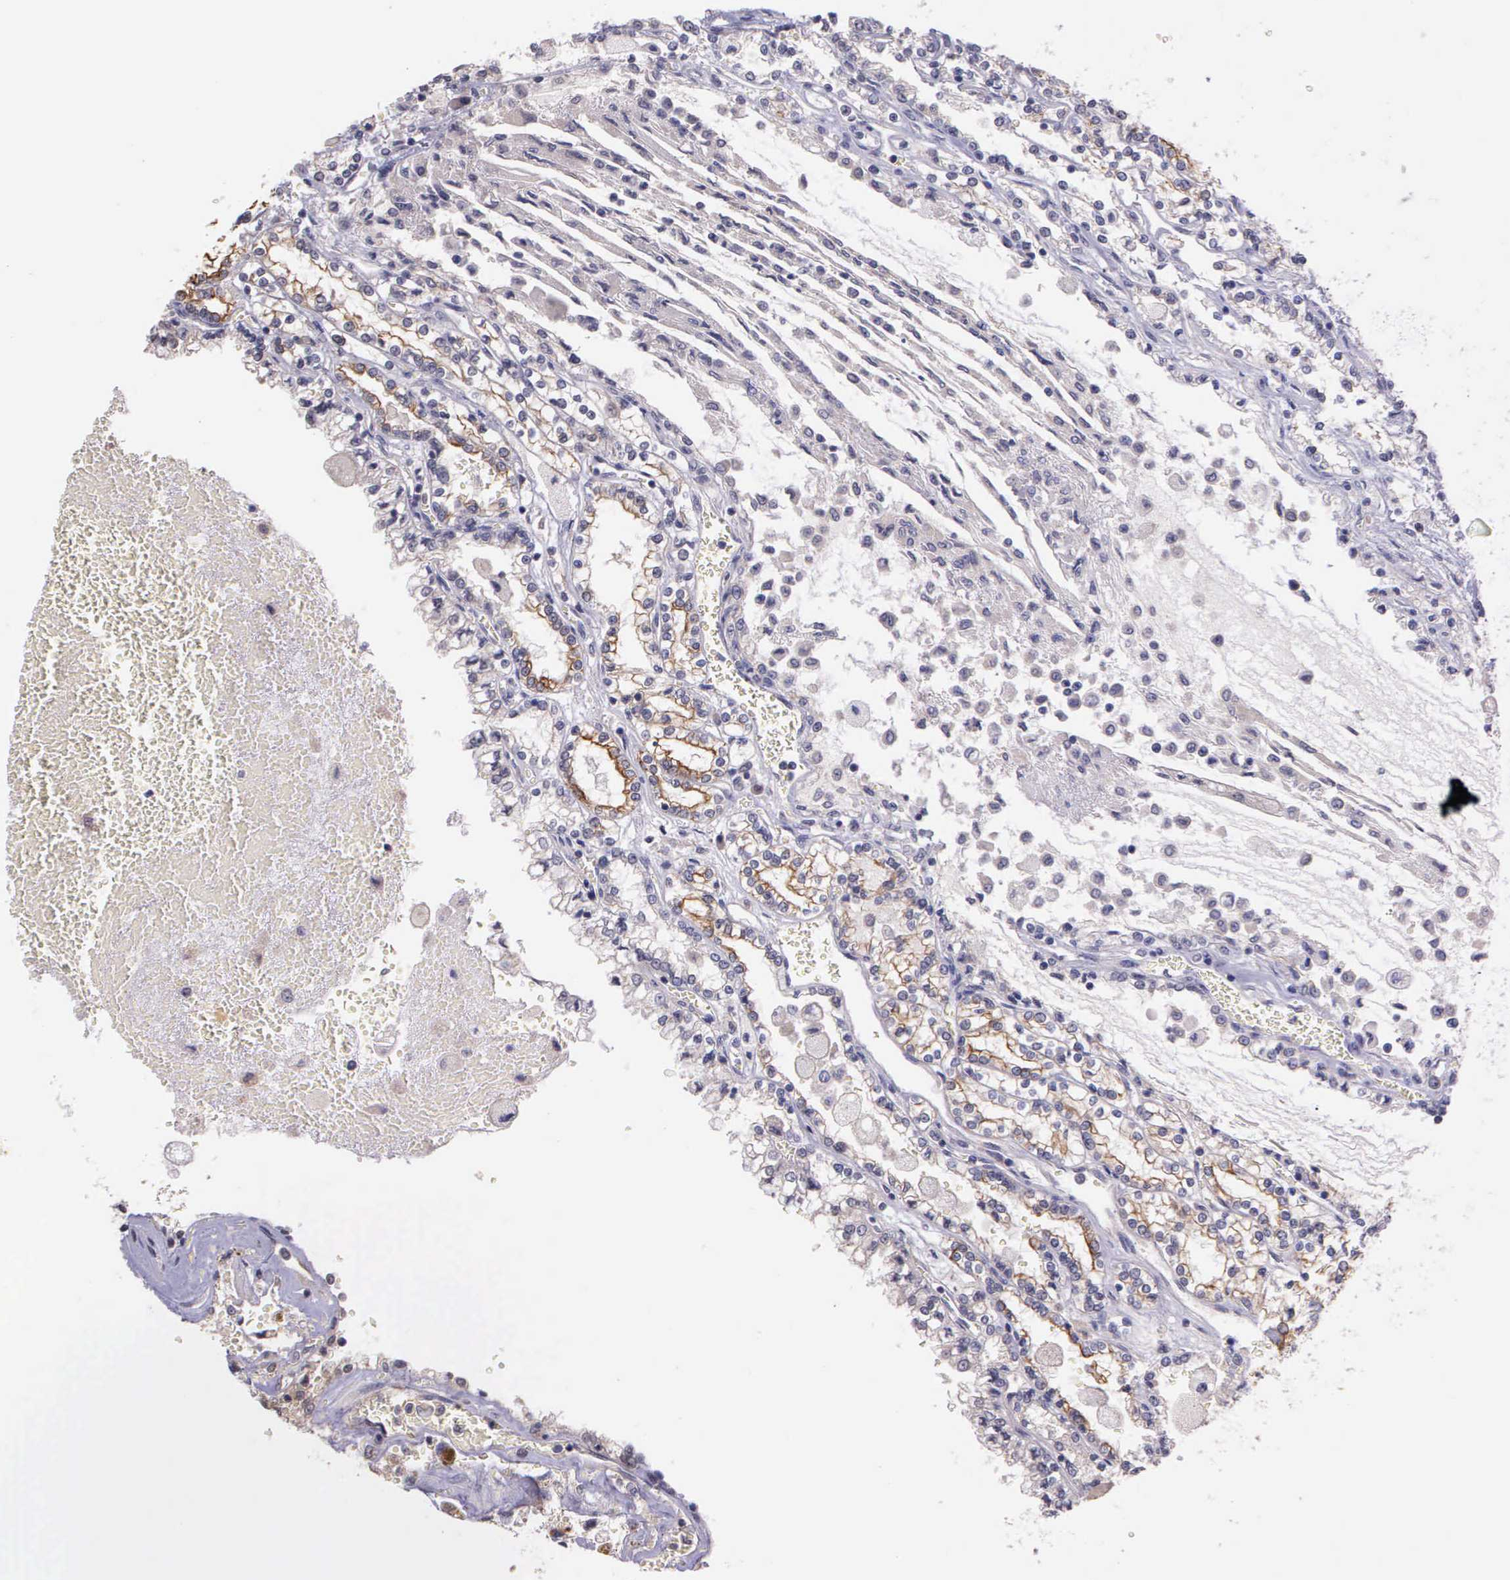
{"staining": {"intensity": "negative", "quantity": "none", "location": "none"}, "tissue": "renal cancer", "cell_type": "Tumor cells", "image_type": "cancer", "snomed": [{"axis": "morphology", "description": "Adenocarcinoma, NOS"}, {"axis": "topography", "description": "Kidney"}], "caption": "This is a photomicrograph of immunohistochemistry (IHC) staining of renal cancer, which shows no staining in tumor cells.", "gene": "IGBP1", "patient": {"sex": "female", "age": 56}}